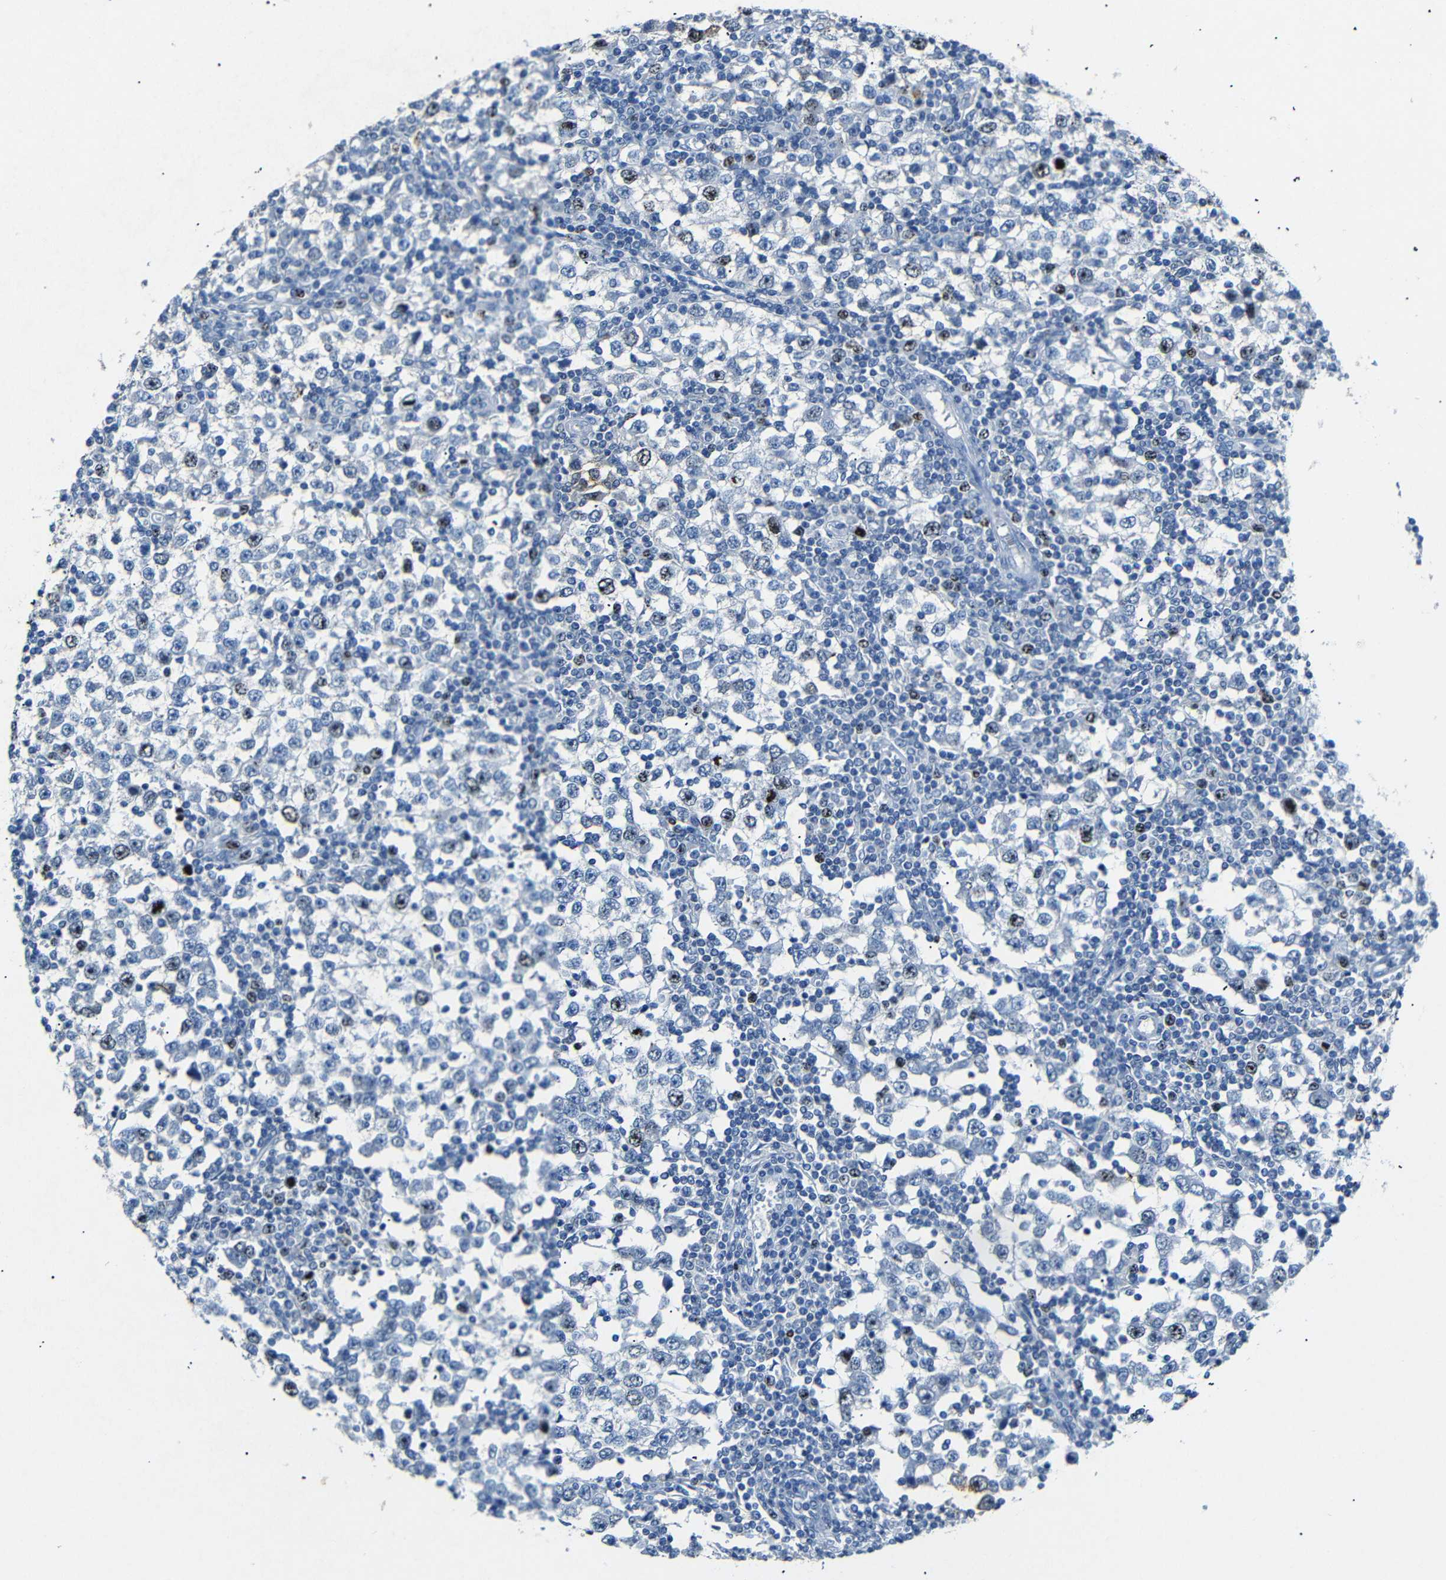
{"staining": {"intensity": "moderate", "quantity": "<25%", "location": "nuclear"}, "tissue": "testis cancer", "cell_type": "Tumor cells", "image_type": "cancer", "snomed": [{"axis": "morphology", "description": "Seminoma, NOS"}, {"axis": "topography", "description": "Testis"}], "caption": "The histopathology image exhibits staining of testis cancer (seminoma), revealing moderate nuclear protein expression (brown color) within tumor cells. (DAB = brown stain, brightfield microscopy at high magnification).", "gene": "INCENP", "patient": {"sex": "male", "age": 65}}